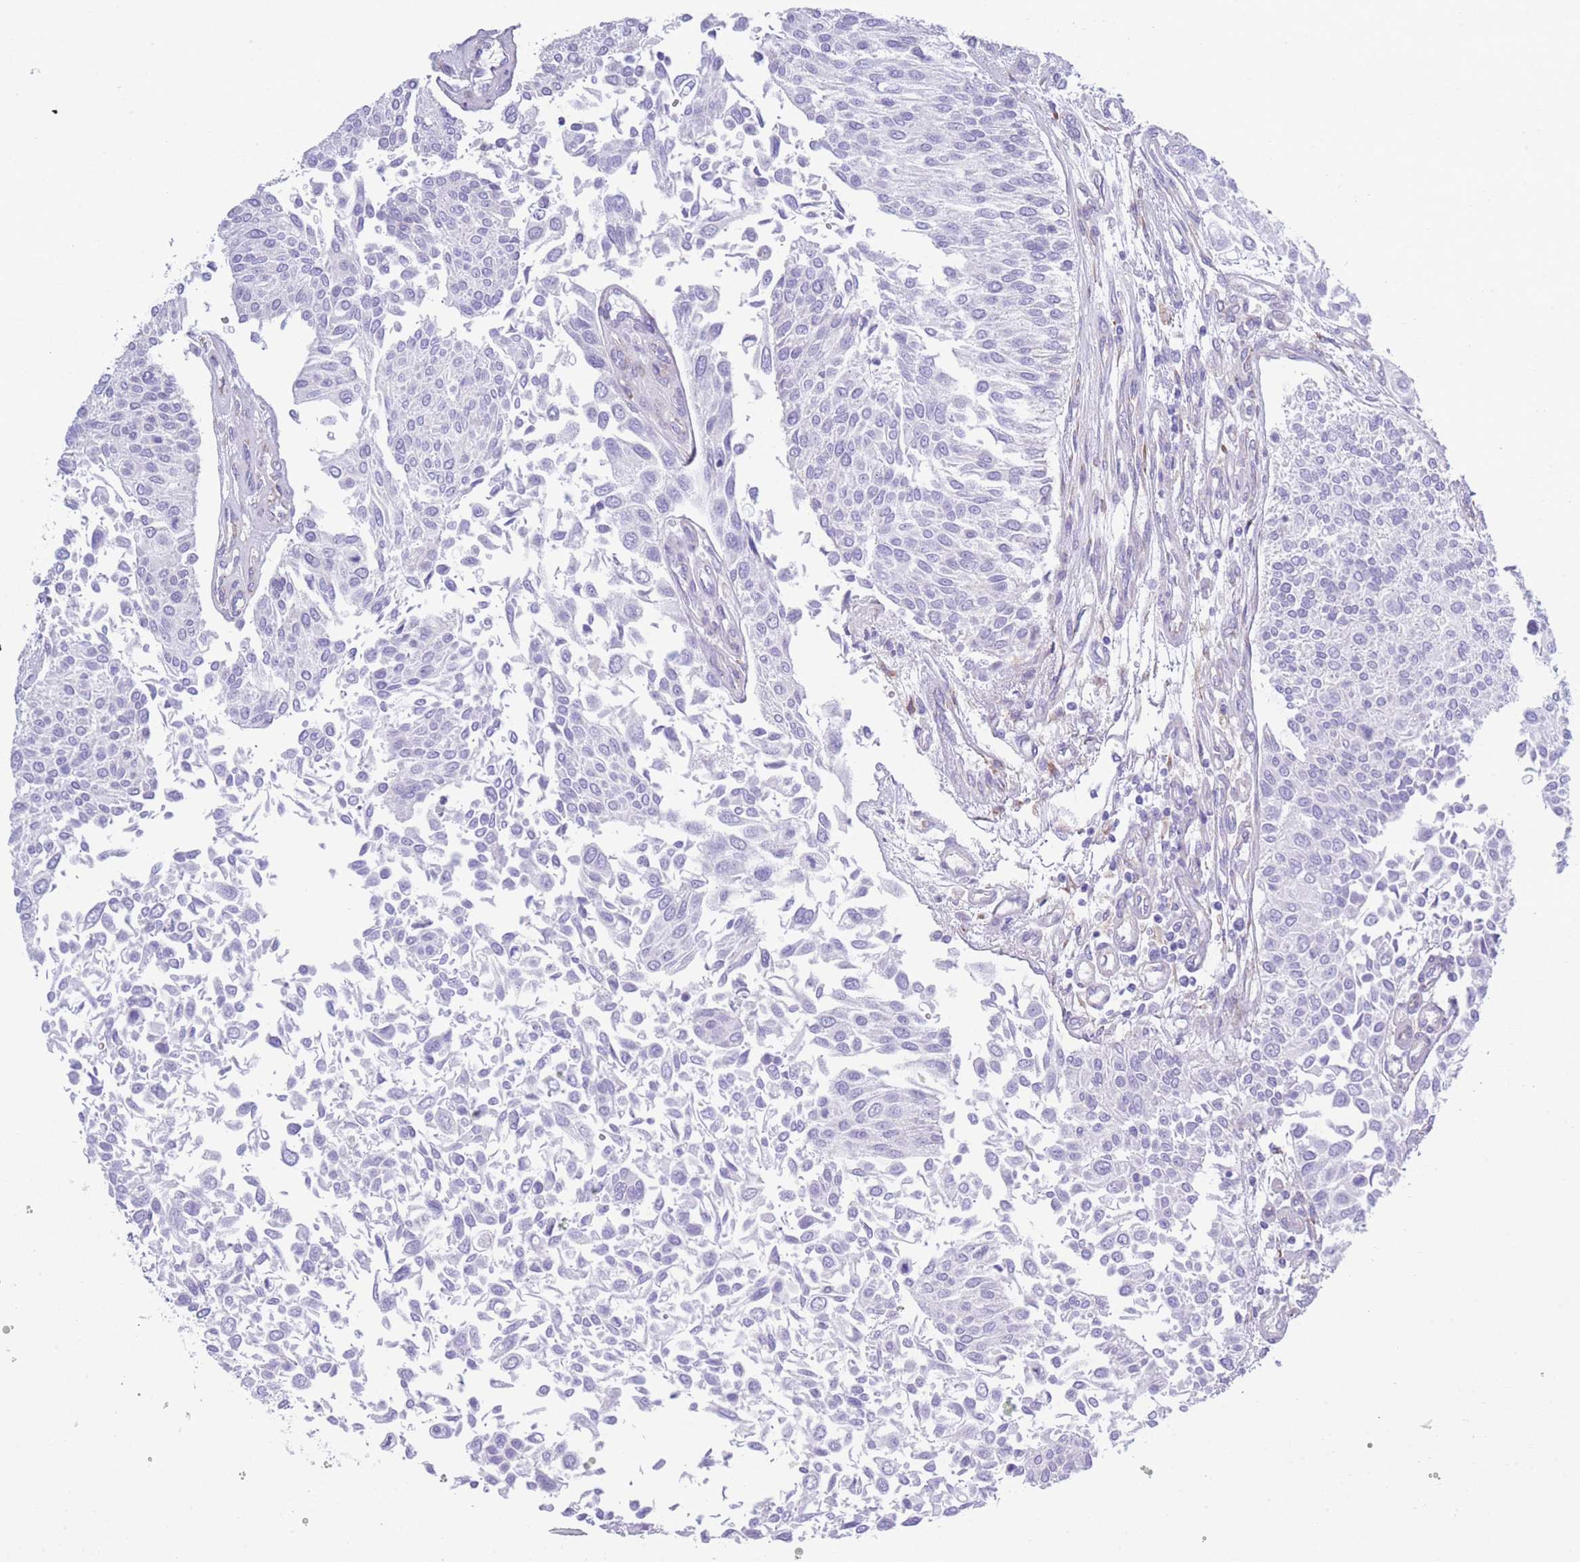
{"staining": {"intensity": "negative", "quantity": "none", "location": "none"}, "tissue": "urothelial cancer", "cell_type": "Tumor cells", "image_type": "cancer", "snomed": [{"axis": "morphology", "description": "Urothelial carcinoma, NOS"}, {"axis": "topography", "description": "Urinary bladder"}], "caption": "Tumor cells show no significant protein positivity in urothelial cancer. The staining is performed using DAB (3,3'-diaminobenzidine) brown chromogen with nuclei counter-stained in using hematoxylin.", "gene": "XKR8", "patient": {"sex": "male", "age": 55}}